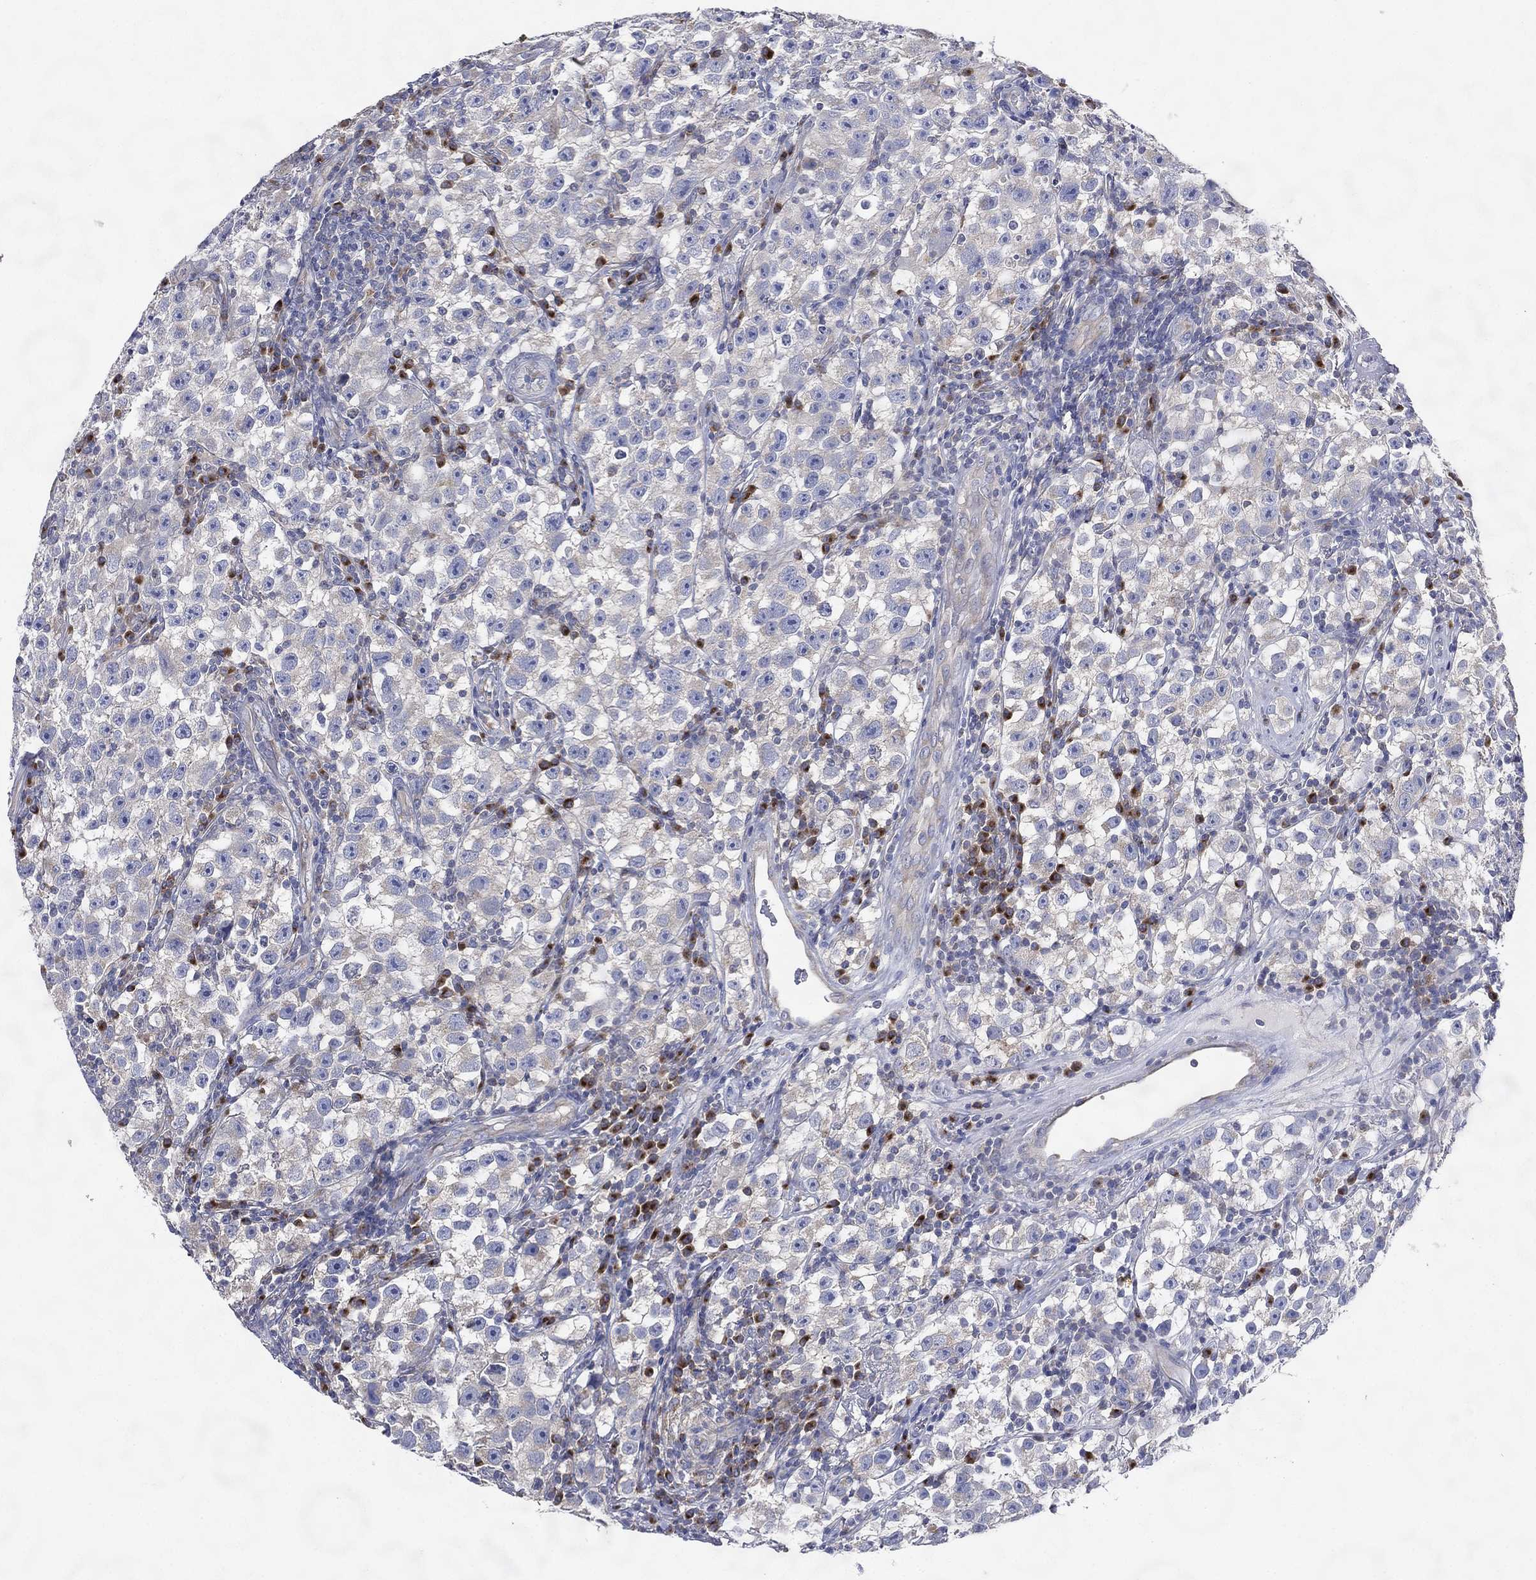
{"staining": {"intensity": "negative", "quantity": "none", "location": "none"}, "tissue": "testis cancer", "cell_type": "Tumor cells", "image_type": "cancer", "snomed": [{"axis": "morphology", "description": "Seminoma, NOS"}, {"axis": "topography", "description": "Testis"}], "caption": "An immunohistochemistry (IHC) micrograph of testis cancer is shown. There is no staining in tumor cells of testis cancer.", "gene": "ATP8A2", "patient": {"sex": "male", "age": 22}}